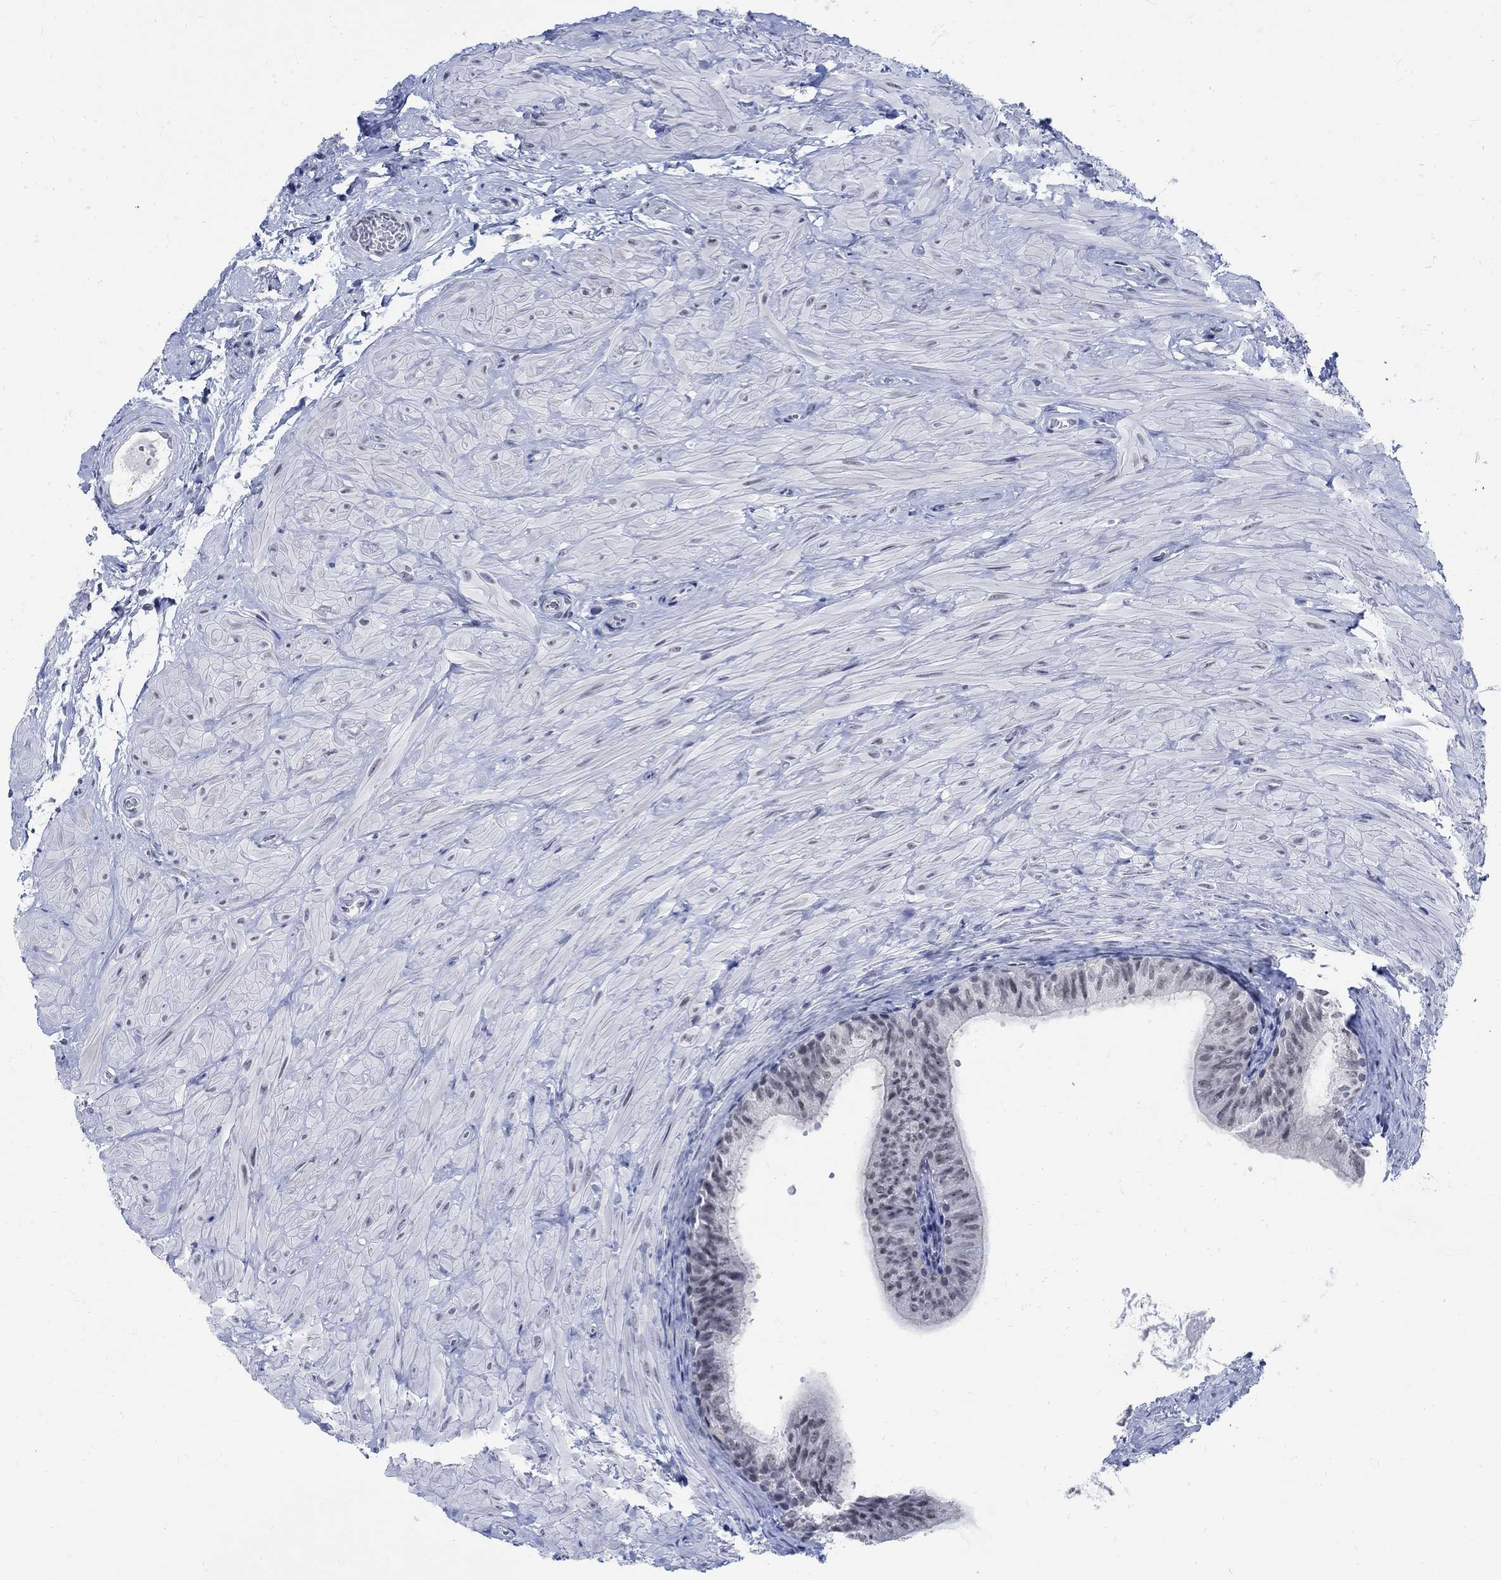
{"staining": {"intensity": "negative", "quantity": "none", "location": "none"}, "tissue": "epididymis", "cell_type": "Glandular cells", "image_type": "normal", "snomed": [{"axis": "morphology", "description": "Normal tissue, NOS"}, {"axis": "topography", "description": "Epididymis"}, {"axis": "topography", "description": "Vas deferens"}], "caption": "High power microscopy histopathology image of an immunohistochemistry (IHC) image of unremarkable epididymis, revealing no significant positivity in glandular cells. (Immunohistochemistry, brightfield microscopy, high magnification).", "gene": "DLK1", "patient": {"sex": "male", "age": 23}}